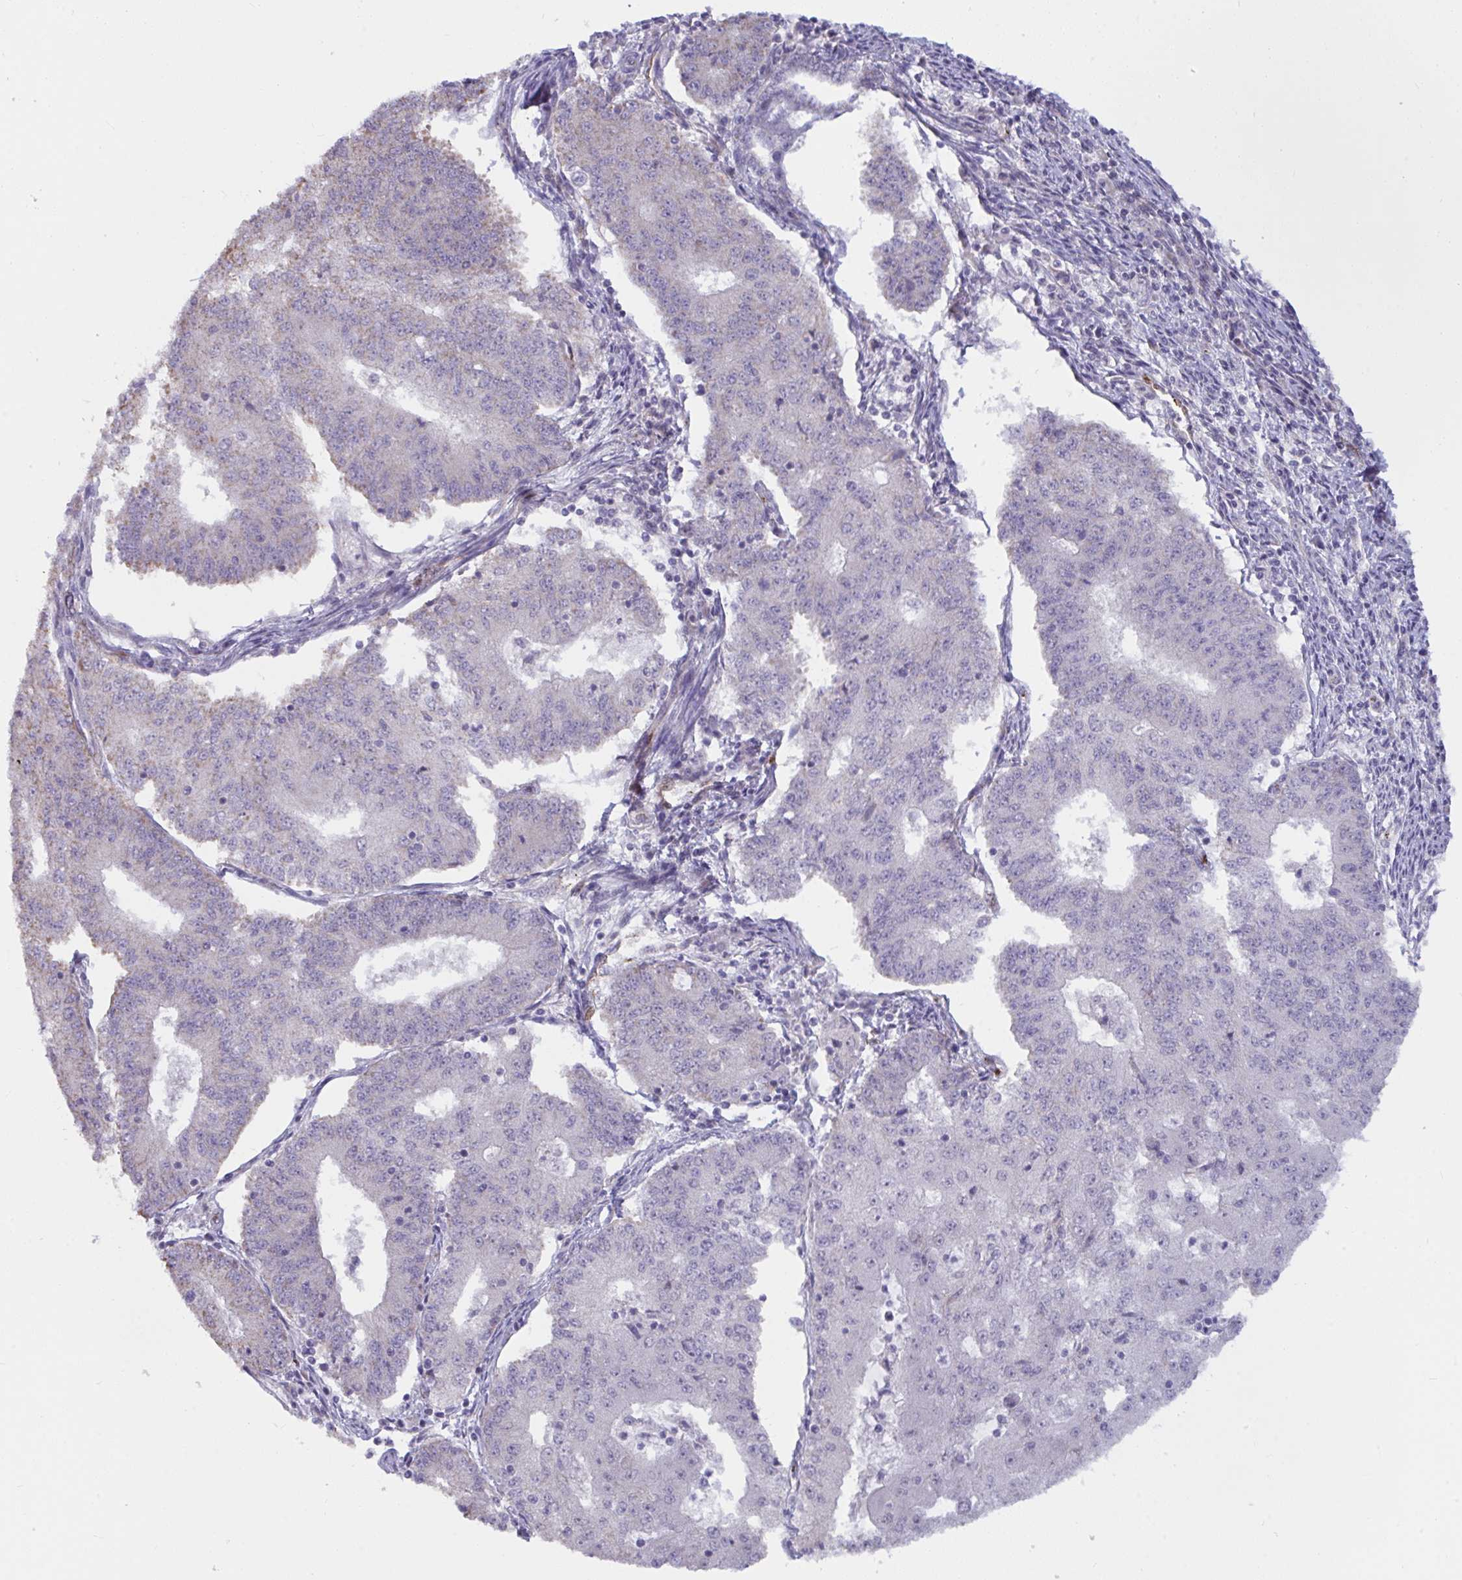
{"staining": {"intensity": "negative", "quantity": "none", "location": "none"}, "tissue": "endometrial cancer", "cell_type": "Tumor cells", "image_type": "cancer", "snomed": [{"axis": "morphology", "description": "Adenocarcinoma, NOS"}, {"axis": "topography", "description": "Endometrium"}], "caption": "The image reveals no staining of tumor cells in endometrial adenocarcinoma. (DAB IHC visualized using brightfield microscopy, high magnification).", "gene": "IL37", "patient": {"sex": "female", "age": 56}}